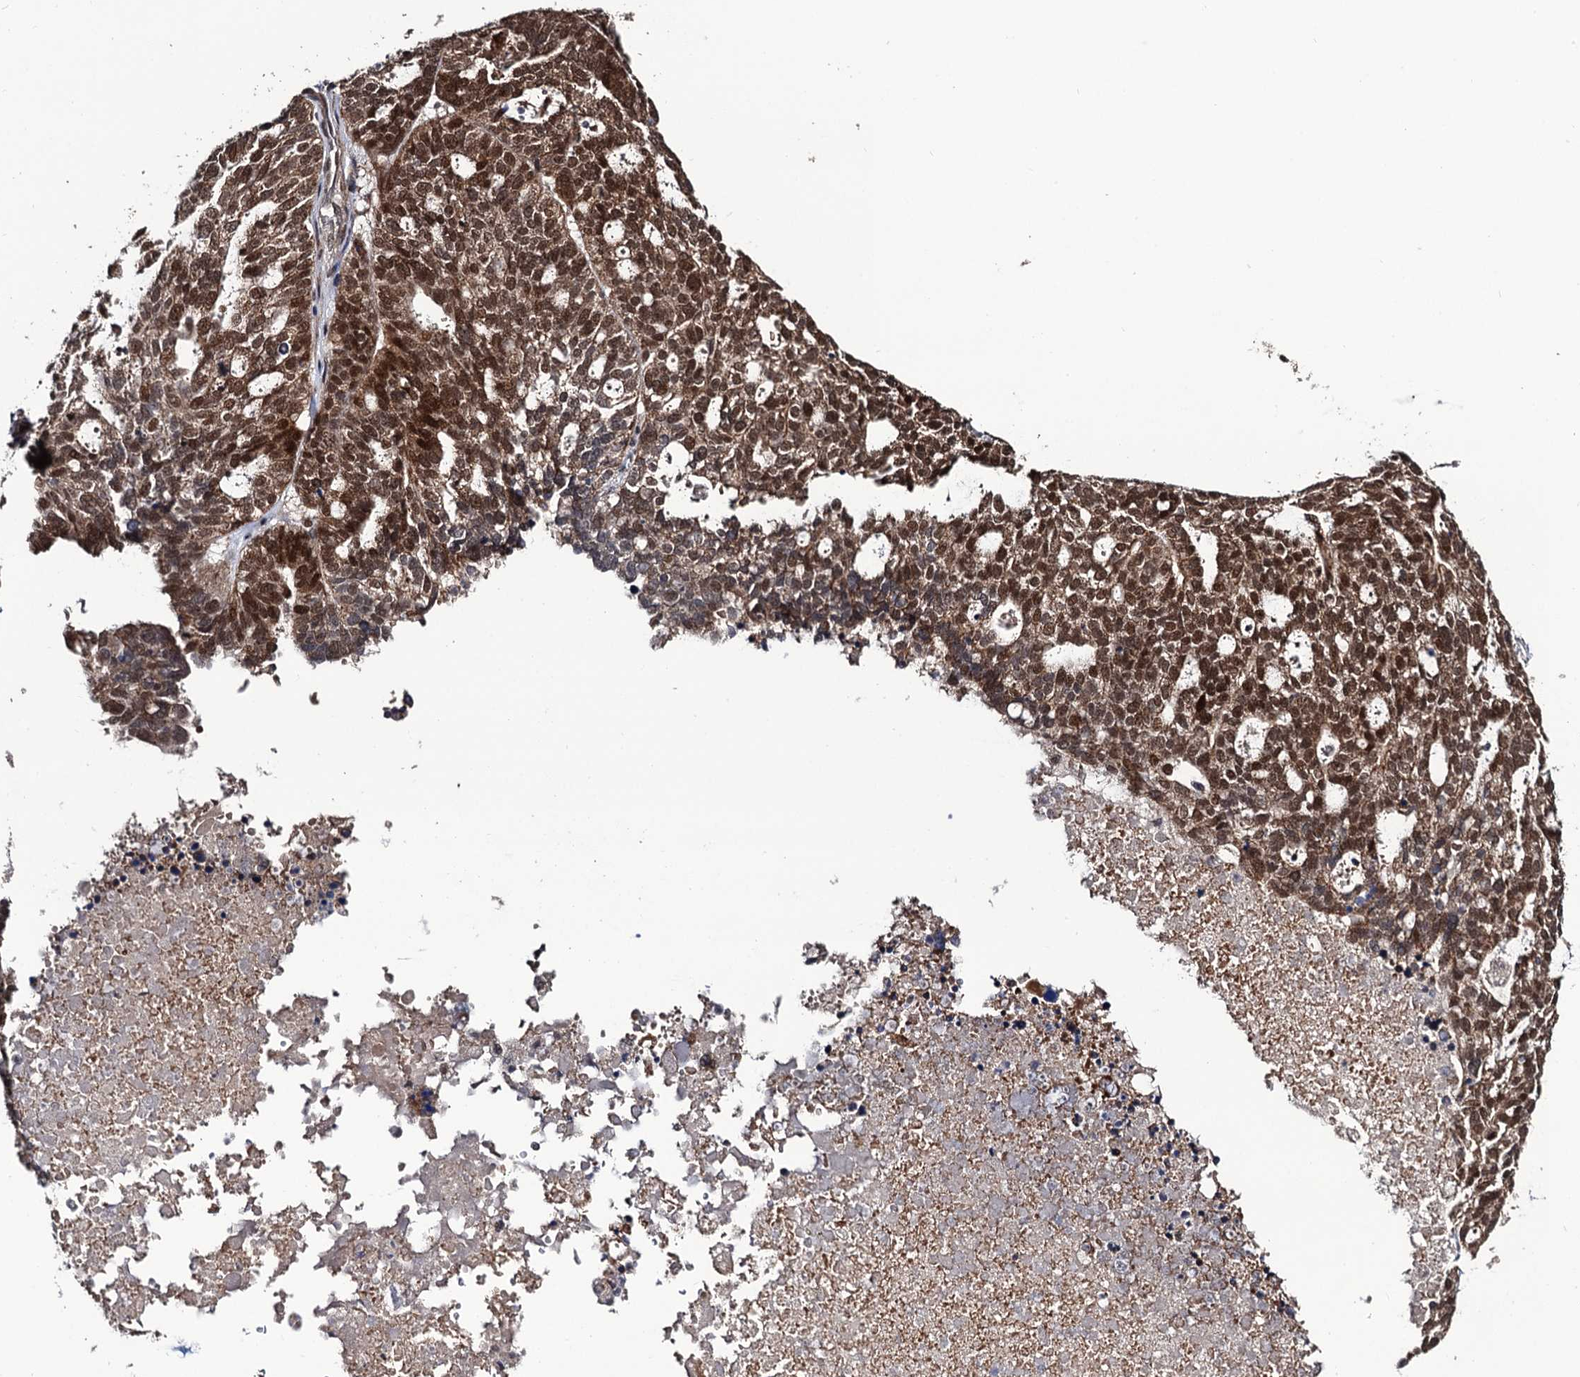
{"staining": {"intensity": "moderate", "quantity": ">75%", "location": "nuclear"}, "tissue": "ovarian cancer", "cell_type": "Tumor cells", "image_type": "cancer", "snomed": [{"axis": "morphology", "description": "Cystadenocarcinoma, serous, NOS"}, {"axis": "topography", "description": "Ovary"}], "caption": "Human serous cystadenocarcinoma (ovarian) stained with a brown dye shows moderate nuclear positive staining in about >75% of tumor cells.", "gene": "LRRC63", "patient": {"sex": "female", "age": 59}}